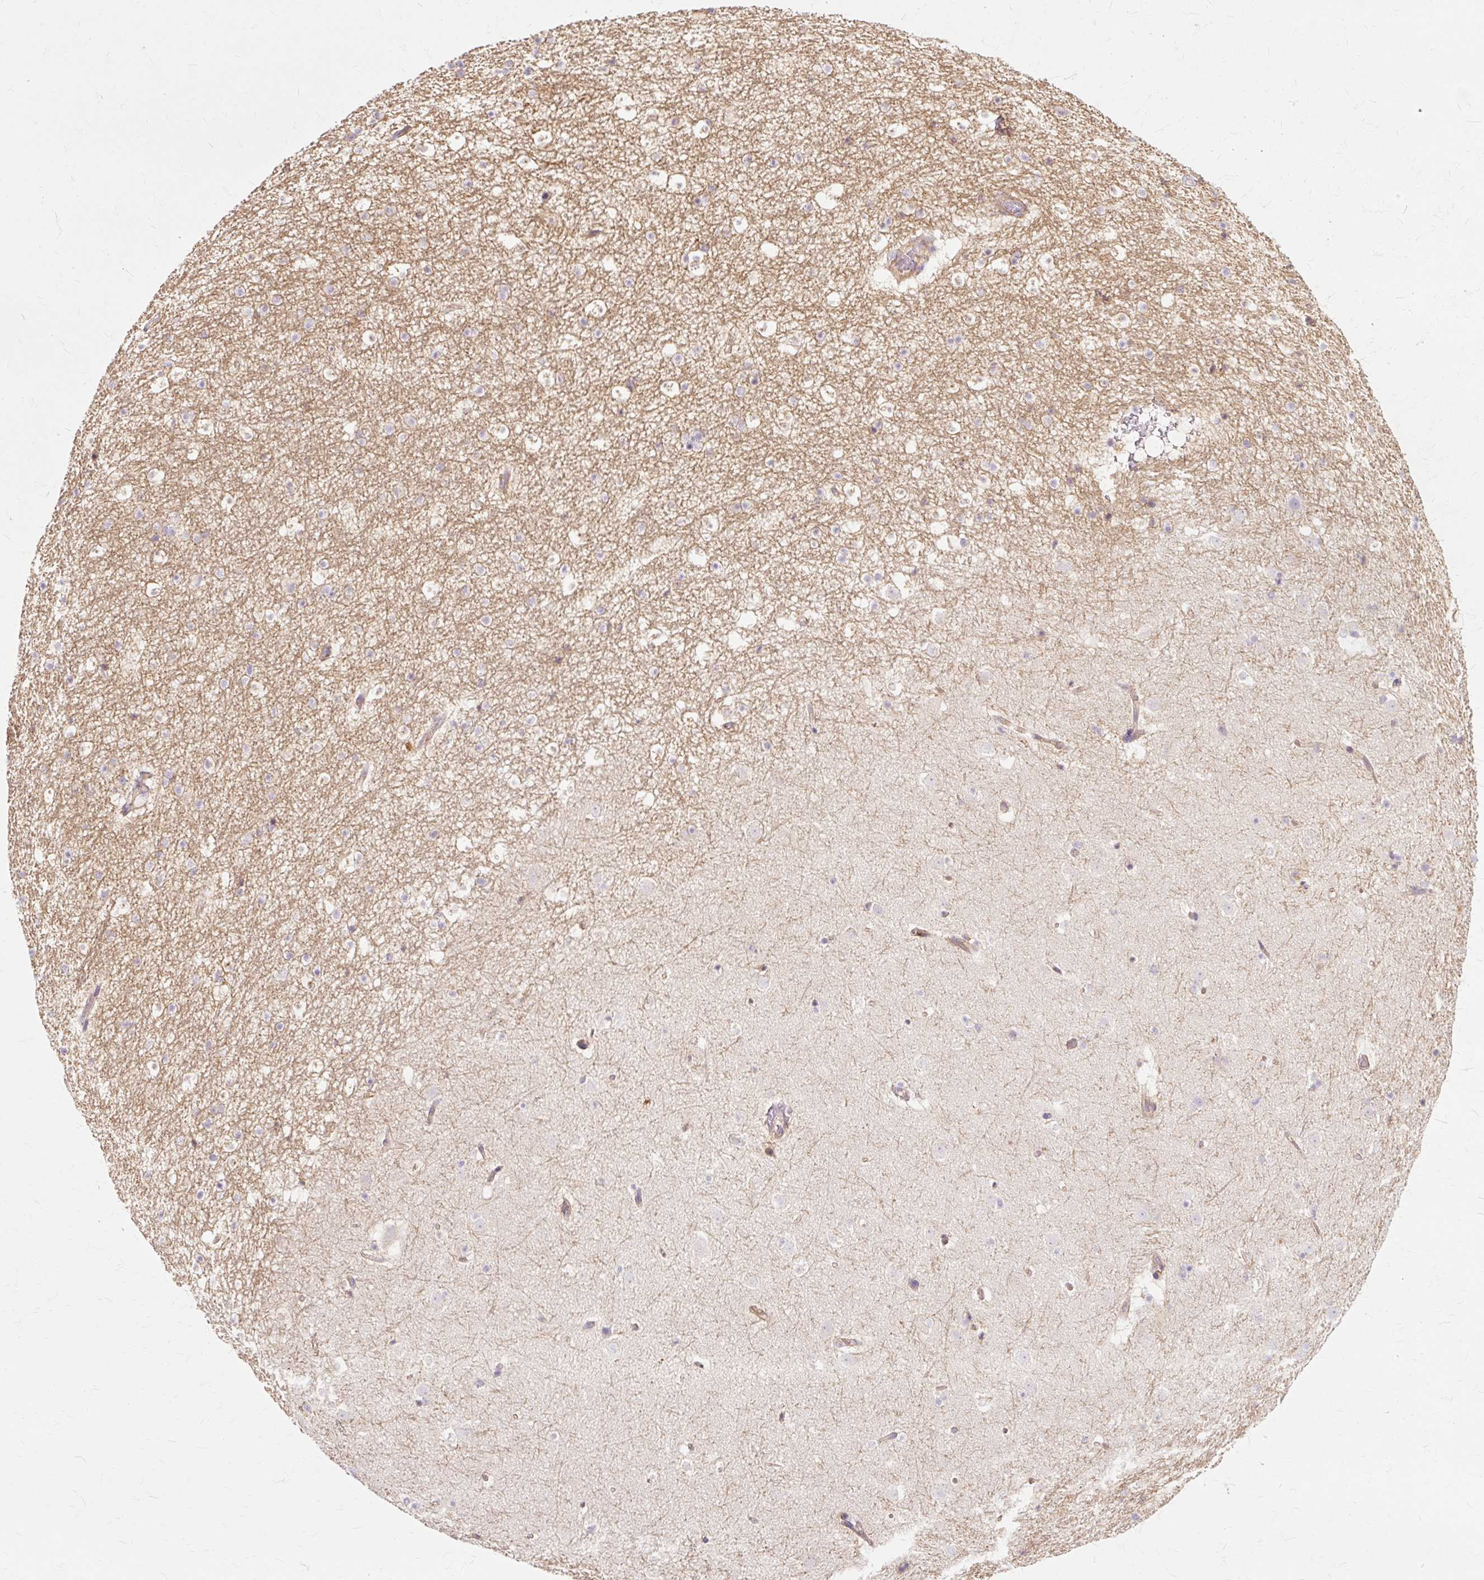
{"staining": {"intensity": "negative", "quantity": "none", "location": "none"}, "tissue": "caudate", "cell_type": "Glial cells", "image_type": "normal", "snomed": [{"axis": "morphology", "description": "Normal tissue, NOS"}, {"axis": "topography", "description": "Lateral ventricle wall"}], "caption": "The immunohistochemistry photomicrograph has no significant positivity in glial cells of caudate.", "gene": "TSPAN8", "patient": {"sex": "male", "age": 37}}